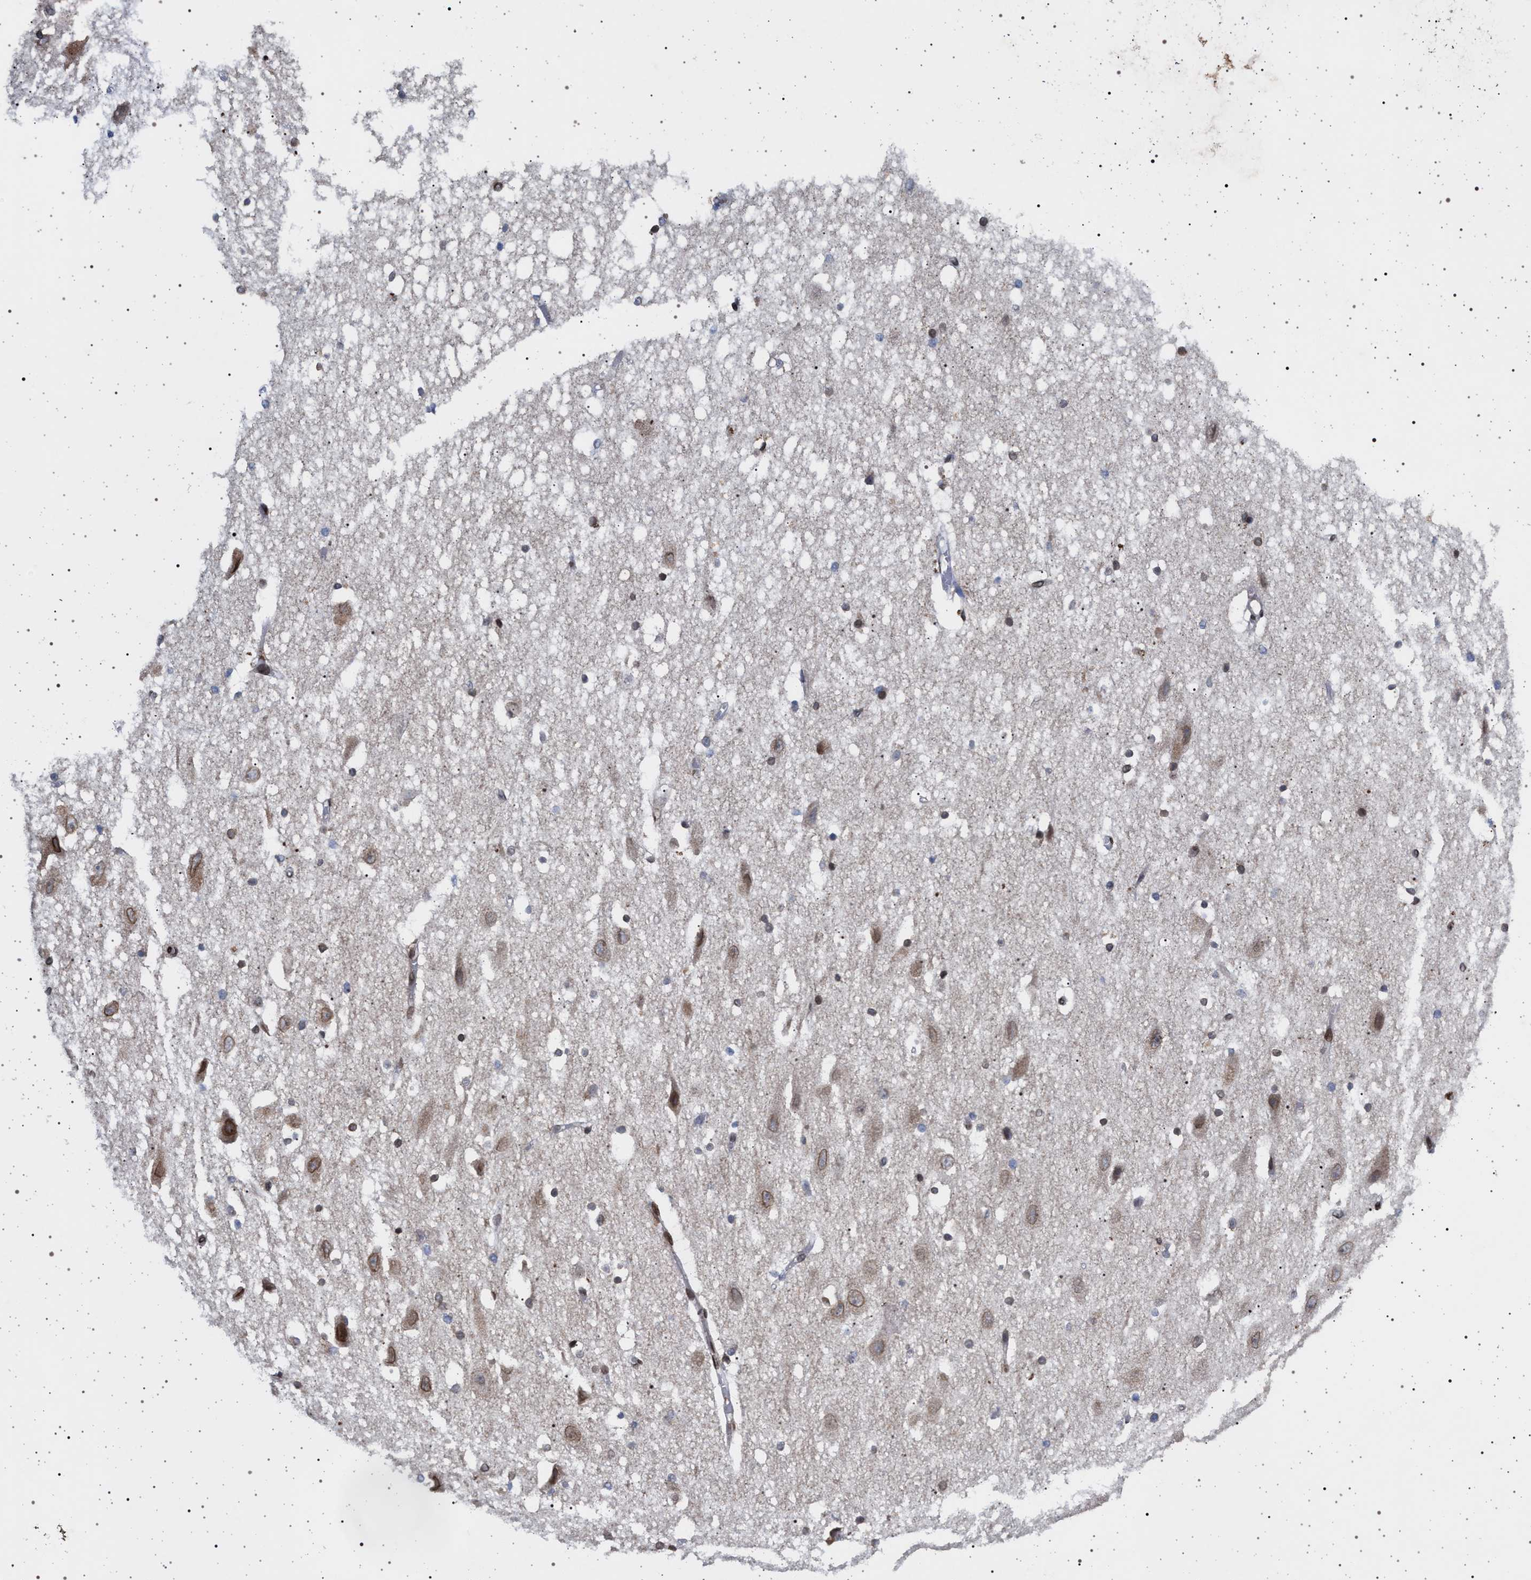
{"staining": {"intensity": "weak", "quantity": "25%-75%", "location": "cytoplasmic/membranous,nuclear"}, "tissue": "hippocampus", "cell_type": "Glial cells", "image_type": "normal", "snomed": [{"axis": "morphology", "description": "Normal tissue, NOS"}, {"axis": "topography", "description": "Hippocampus"}], "caption": "Immunohistochemistry (IHC) of unremarkable human hippocampus displays low levels of weak cytoplasmic/membranous,nuclear expression in approximately 25%-75% of glial cells.", "gene": "ING2", "patient": {"sex": "female", "age": 19}}